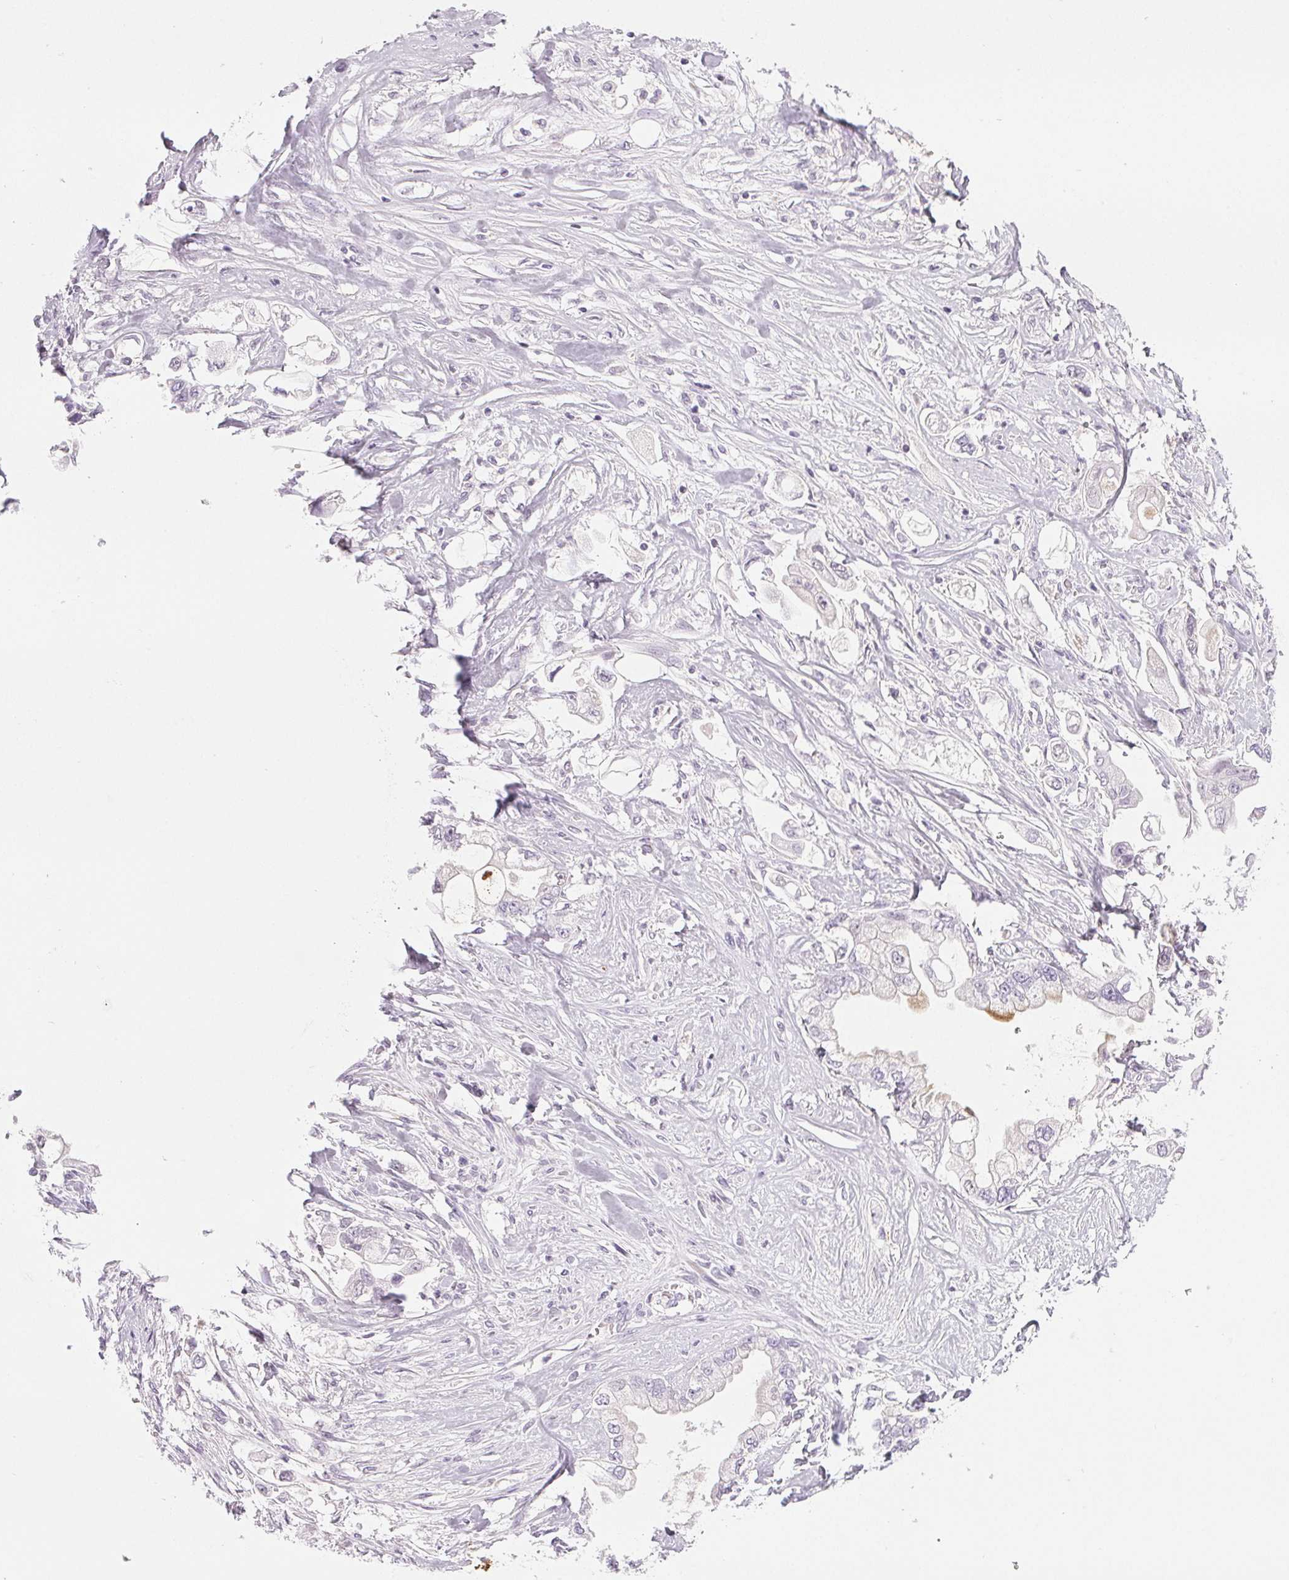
{"staining": {"intensity": "negative", "quantity": "none", "location": "none"}, "tissue": "stomach cancer", "cell_type": "Tumor cells", "image_type": "cancer", "snomed": [{"axis": "morphology", "description": "Adenocarcinoma, NOS"}, {"axis": "topography", "description": "Stomach"}], "caption": "High magnification brightfield microscopy of stomach cancer stained with DAB (brown) and counterstained with hematoxylin (blue): tumor cells show no significant expression. (Immunohistochemistry, brightfield microscopy, high magnification).", "gene": "COL7A1", "patient": {"sex": "male", "age": 62}}